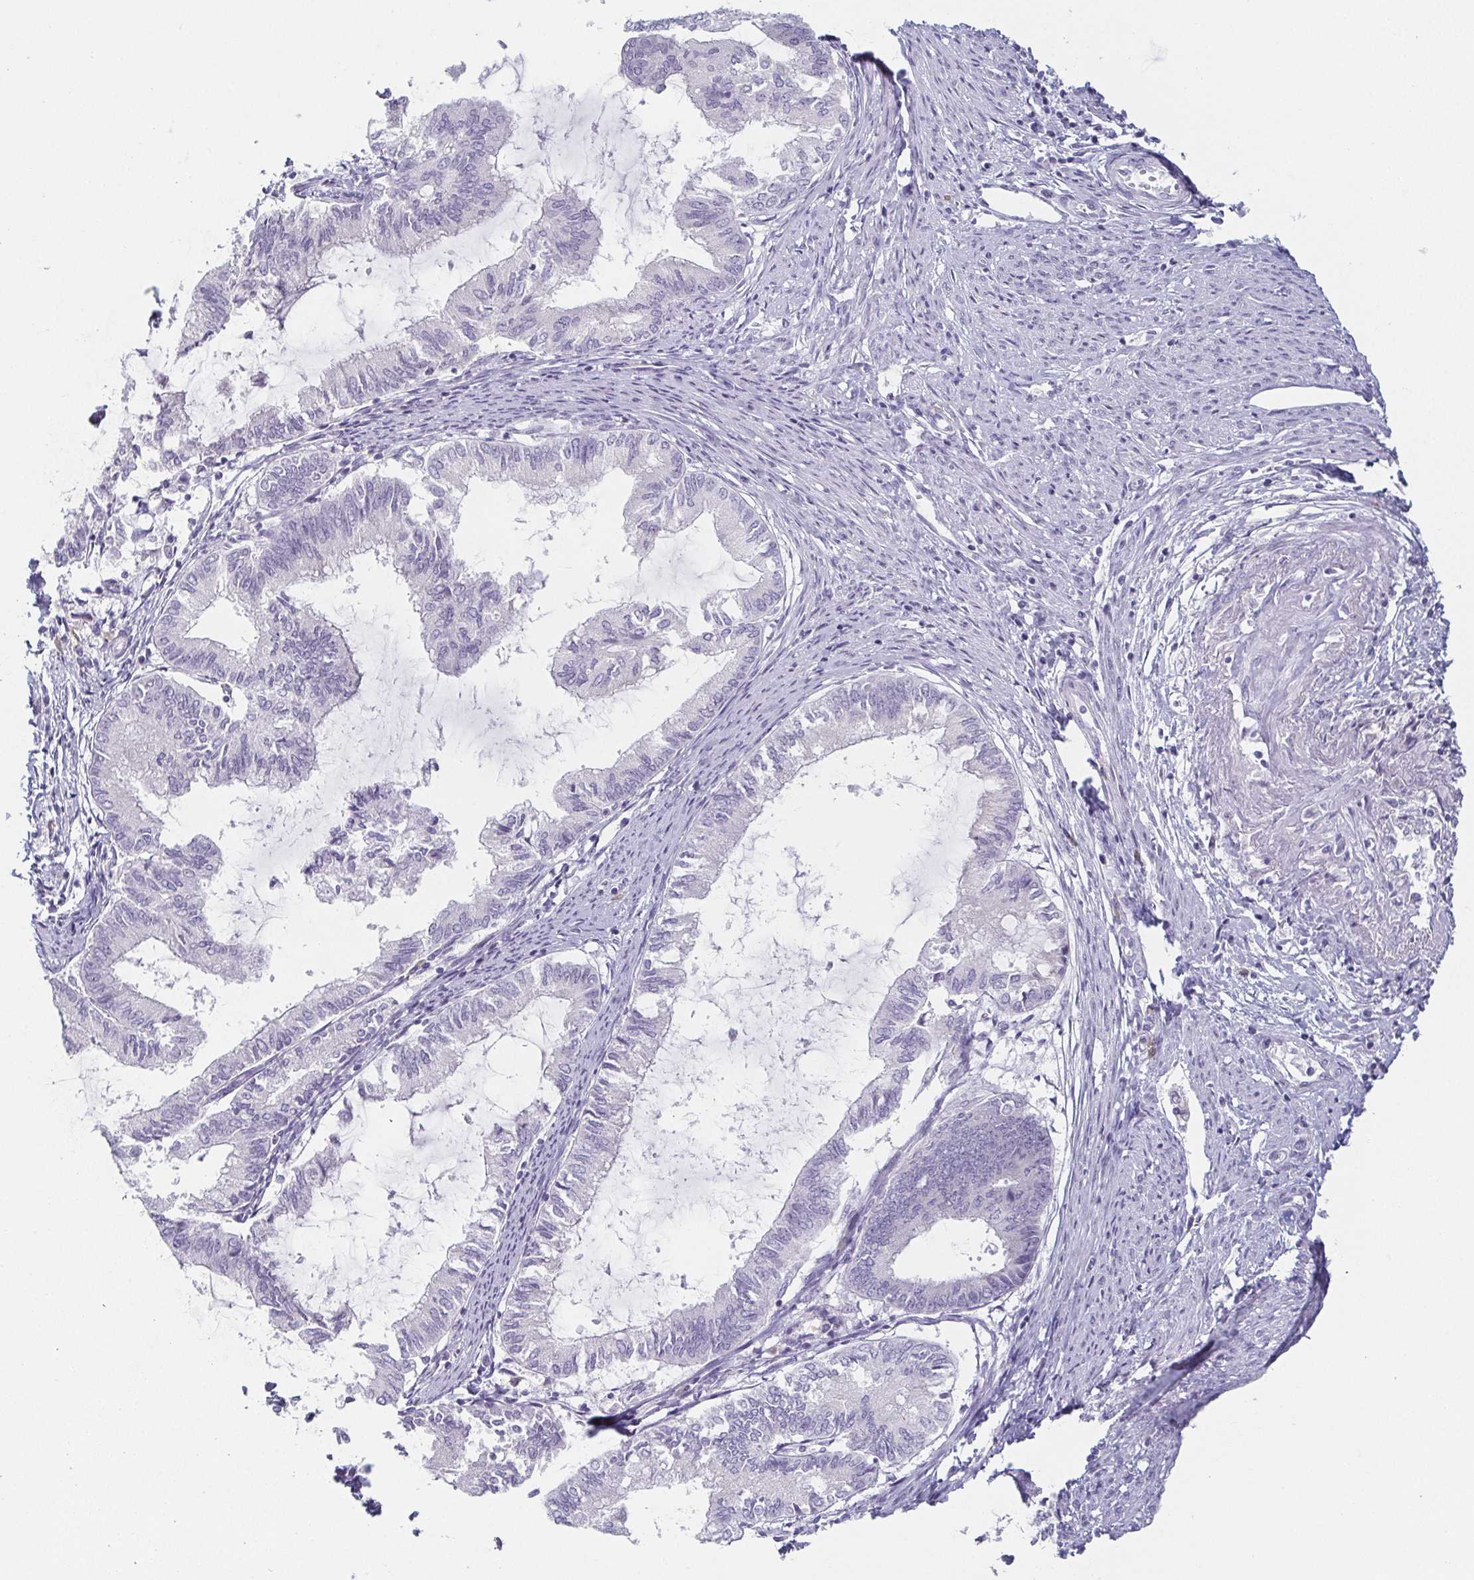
{"staining": {"intensity": "negative", "quantity": "none", "location": "none"}, "tissue": "endometrial cancer", "cell_type": "Tumor cells", "image_type": "cancer", "snomed": [{"axis": "morphology", "description": "Adenocarcinoma, NOS"}, {"axis": "topography", "description": "Endometrium"}], "caption": "Tumor cells are negative for brown protein staining in endometrial adenocarcinoma. (Immunohistochemistry (ihc), brightfield microscopy, high magnification).", "gene": "PRR27", "patient": {"sex": "female", "age": 86}}